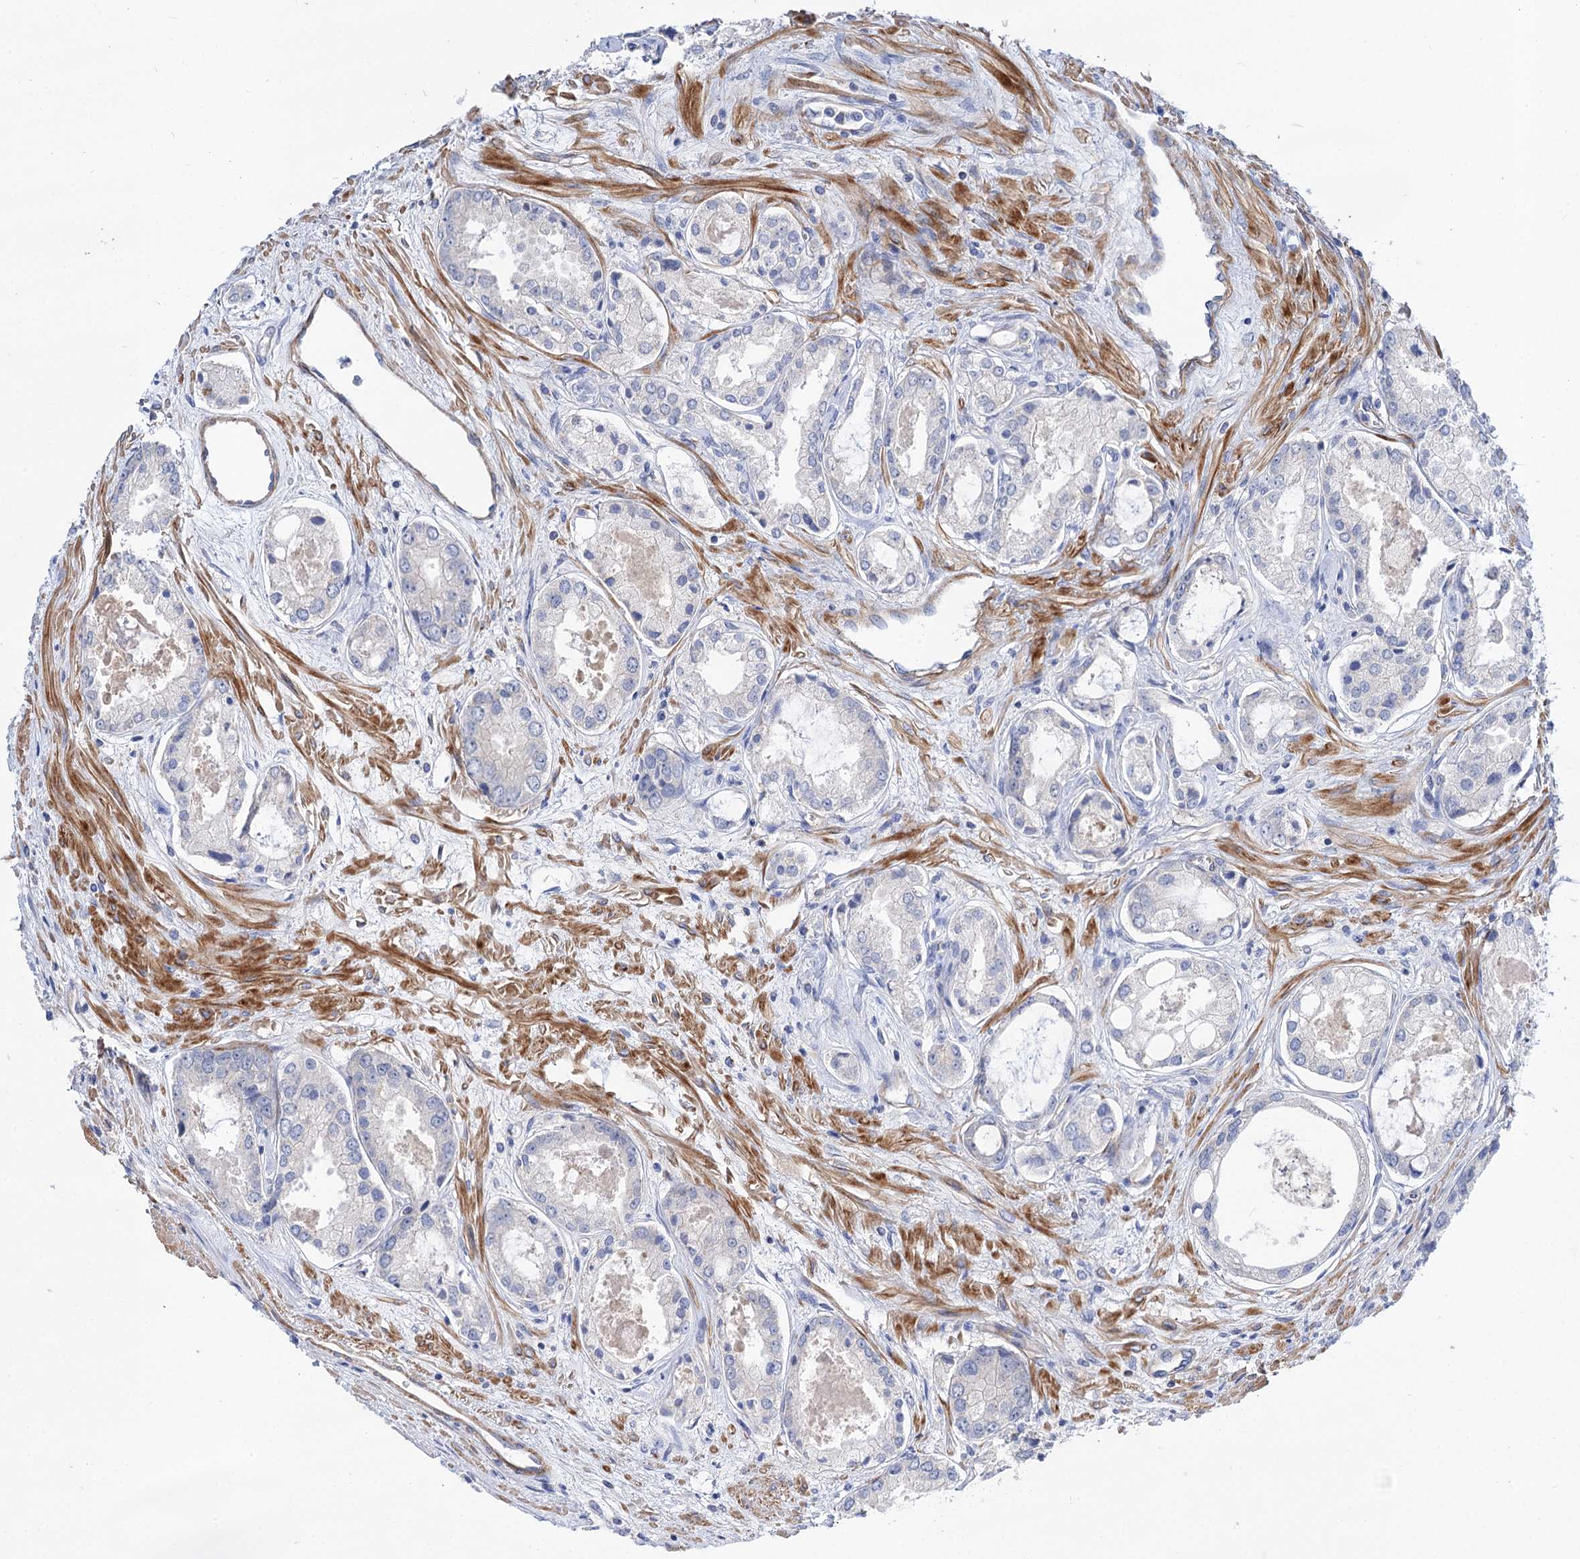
{"staining": {"intensity": "negative", "quantity": "none", "location": "none"}, "tissue": "prostate cancer", "cell_type": "Tumor cells", "image_type": "cancer", "snomed": [{"axis": "morphology", "description": "Adenocarcinoma, Low grade"}, {"axis": "topography", "description": "Prostate"}], "caption": "Human prostate adenocarcinoma (low-grade) stained for a protein using IHC exhibits no positivity in tumor cells.", "gene": "NUDCD2", "patient": {"sex": "male", "age": 68}}